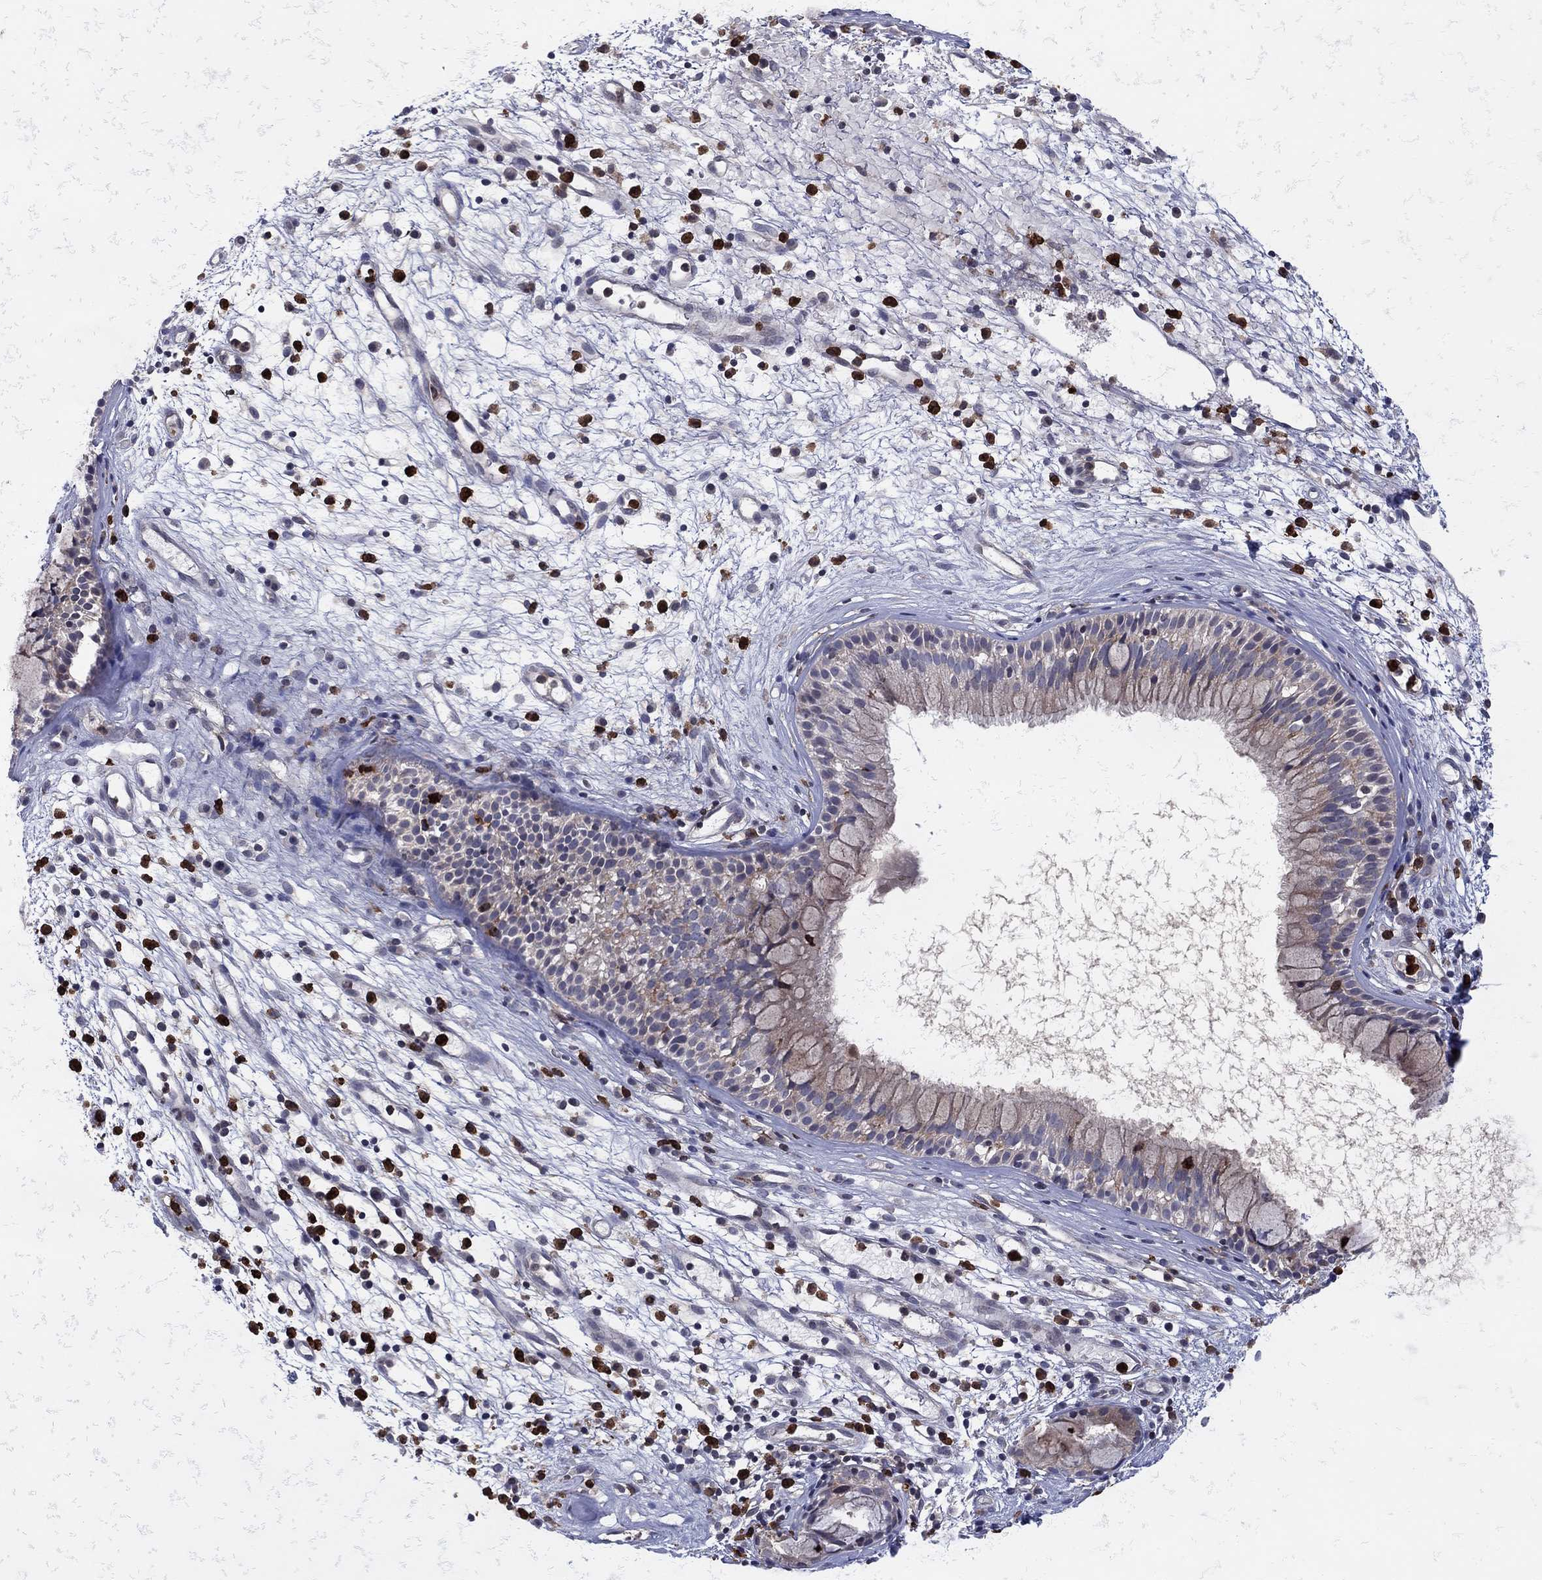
{"staining": {"intensity": "negative", "quantity": "none", "location": "none"}, "tissue": "nasopharynx", "cell_type": "Respiratory epithelial cells", "image_type": "normal", "snomed": [{"axis": "morphology", "description": "Normal tissue, NOS"}, {"axis": "topography", "description": "Nasopharynx"}], "caption": "The image shows no staining of respiratory epithelial cells in unremarkable nasopharynx. The staining was performed using DAB (3,3'-diaminobenzidine) to visualize the protein expression in brown, while the nuclei were stained in blue with hematoxylin (Magnification: 20x).", "gene": "ZNHIT3", "patient": {"sex": "male", "age": 77}}